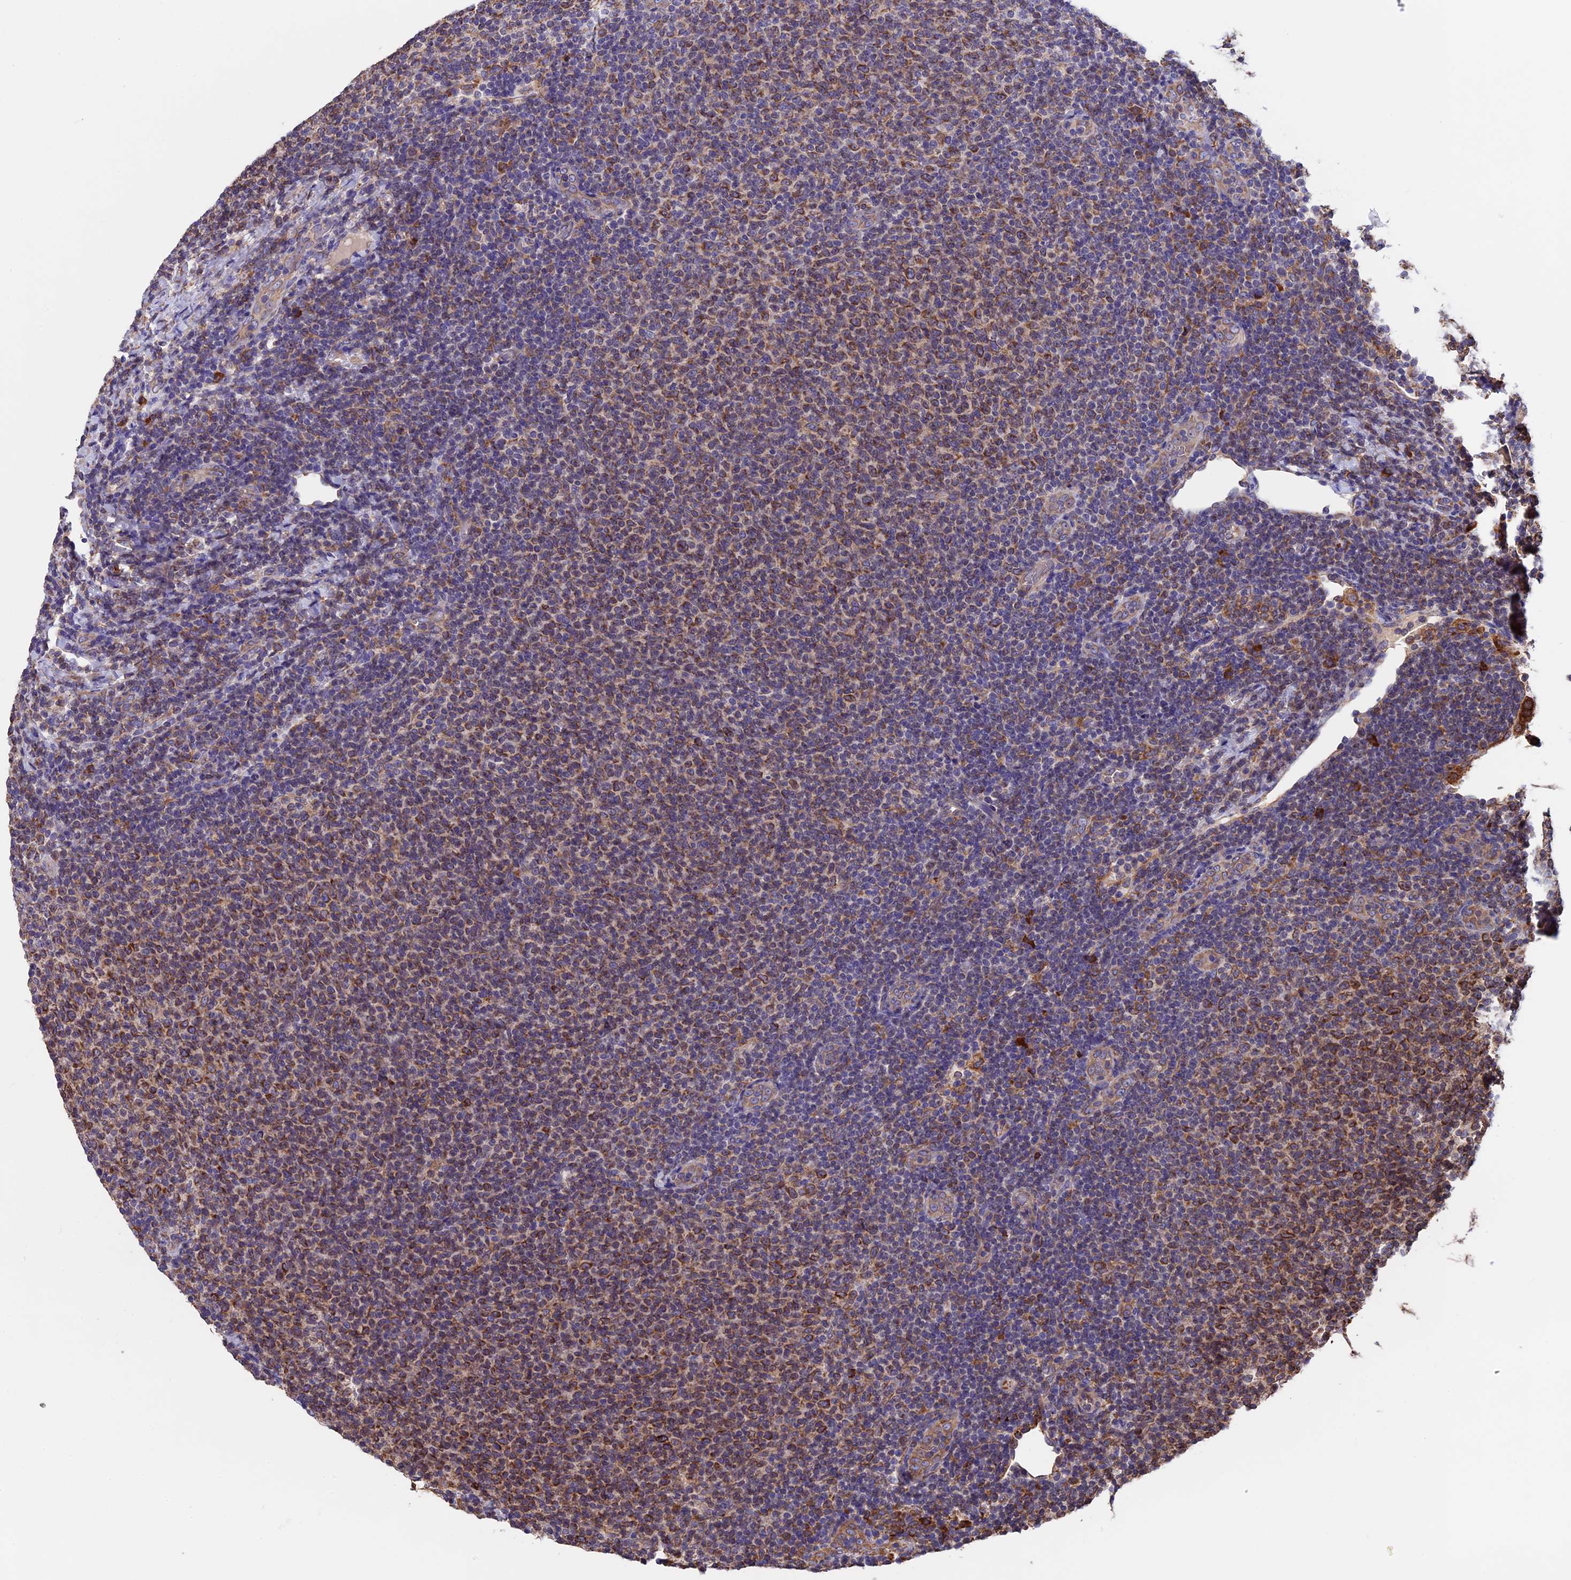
{"staining": {"intensity": "moderate", "quantity": "25%-75%", "location": "cytoplasmic/membranous"}, "tissue": "lymphoma", "cell_type": "Tumor cells", "image_type": "cancer", "snomed": [{"axis": "morphology", "description": "Malignant lymphoma, non-Hodgkin's type, Low grade"}, {"axis": "topography", "description": "Lymph node"}], "caption": "Immunohistochemical staining of human low-grade malignant lymphoma, non-Hodgkin's type displays medium levels of moderate cytoplasmic/membranous protein positivity in about 25%-75% of tumor cells. (IHC, brightfield microscopy, high magnification).", "gene": "BTBD3", "patient": {"sex": "male", "age": 66}}